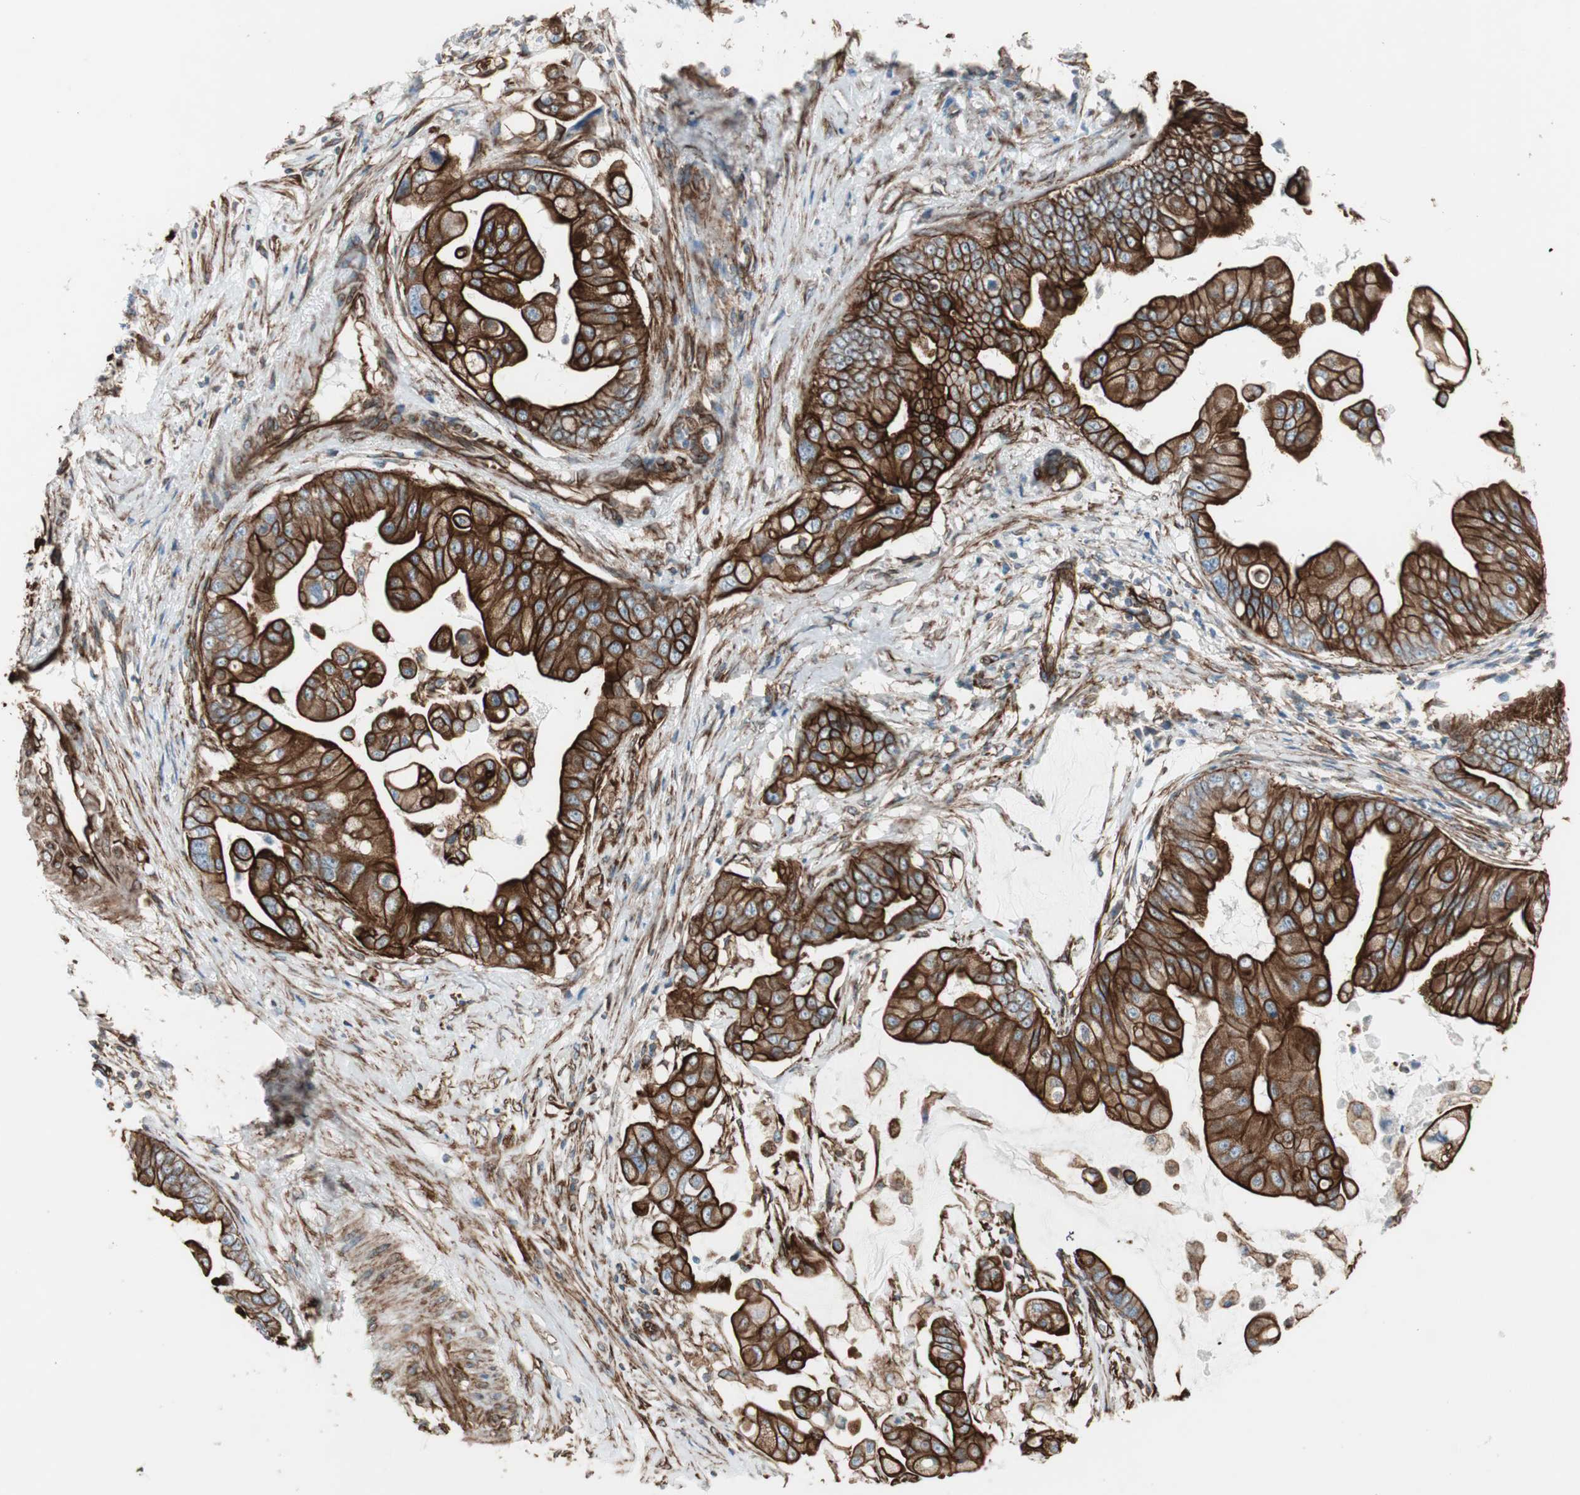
{"staining": {"intensity": "strong", "quantity": ">75%", "location": "cytoplasmic/membranous"}, "tissue": "pancreatic cancer", "cell_type": "Tumor cells", "image_type": "cancer", "snomed": [{"axis": "morphology", "description": "Adenocarcinoma, NOS"}, {"axis": "topography", "description": "Pancreas"}], "caption": "Brown immunohistochemical staining in pancreatic cancer displays strong cytoplasmic/membranous positivity in about >75% of tumor cells.", "gene": "TCTA", "patient": {"sex": "female", "age": 75}}